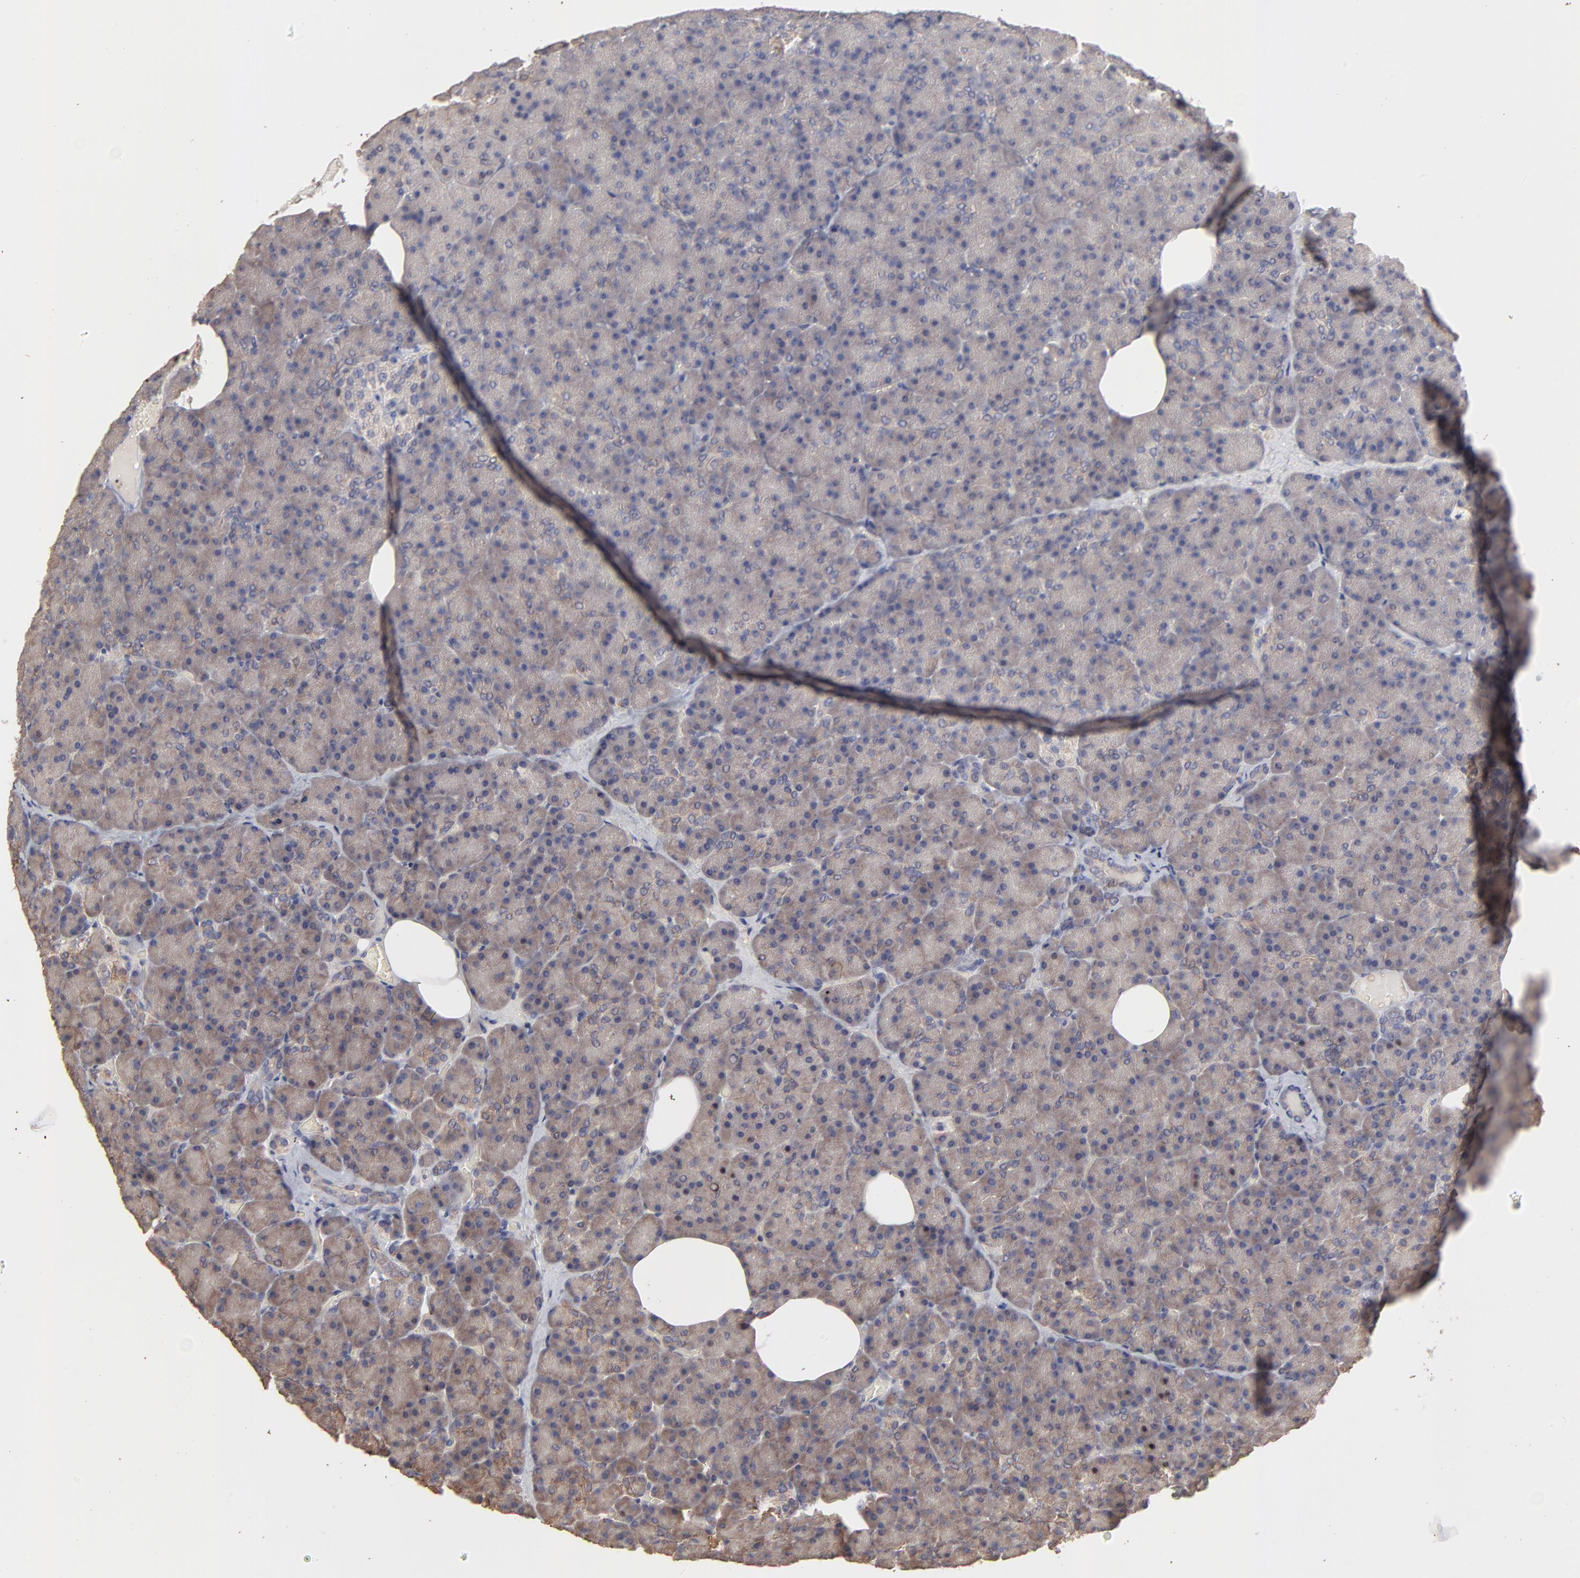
{"staining": {"intensity": "moderate", "quantity": ">75%", "location": "cytoplasmic/membranous"}, "tissue": "pancreas", "cell_type": "Exocrine glandular cells", "image_type": "normal", "snomed": [{"axis": "morphology", "description": "Normal tissue, NOS"}, {"axis": "topography", "description": "Pancreas"}], "caption": "Immunohistochemistry photomicrograph of normal pancreas: human pancreas stained using IHC displays medium levels of moderate protein expression localized specifically in the cytoplasmic/membranous of exocrine glandular cells, appearing as a cytoplasmic/membranous brown color.", "gene": "TANGO2", "patient": {"sex": "female", "age": 35}}